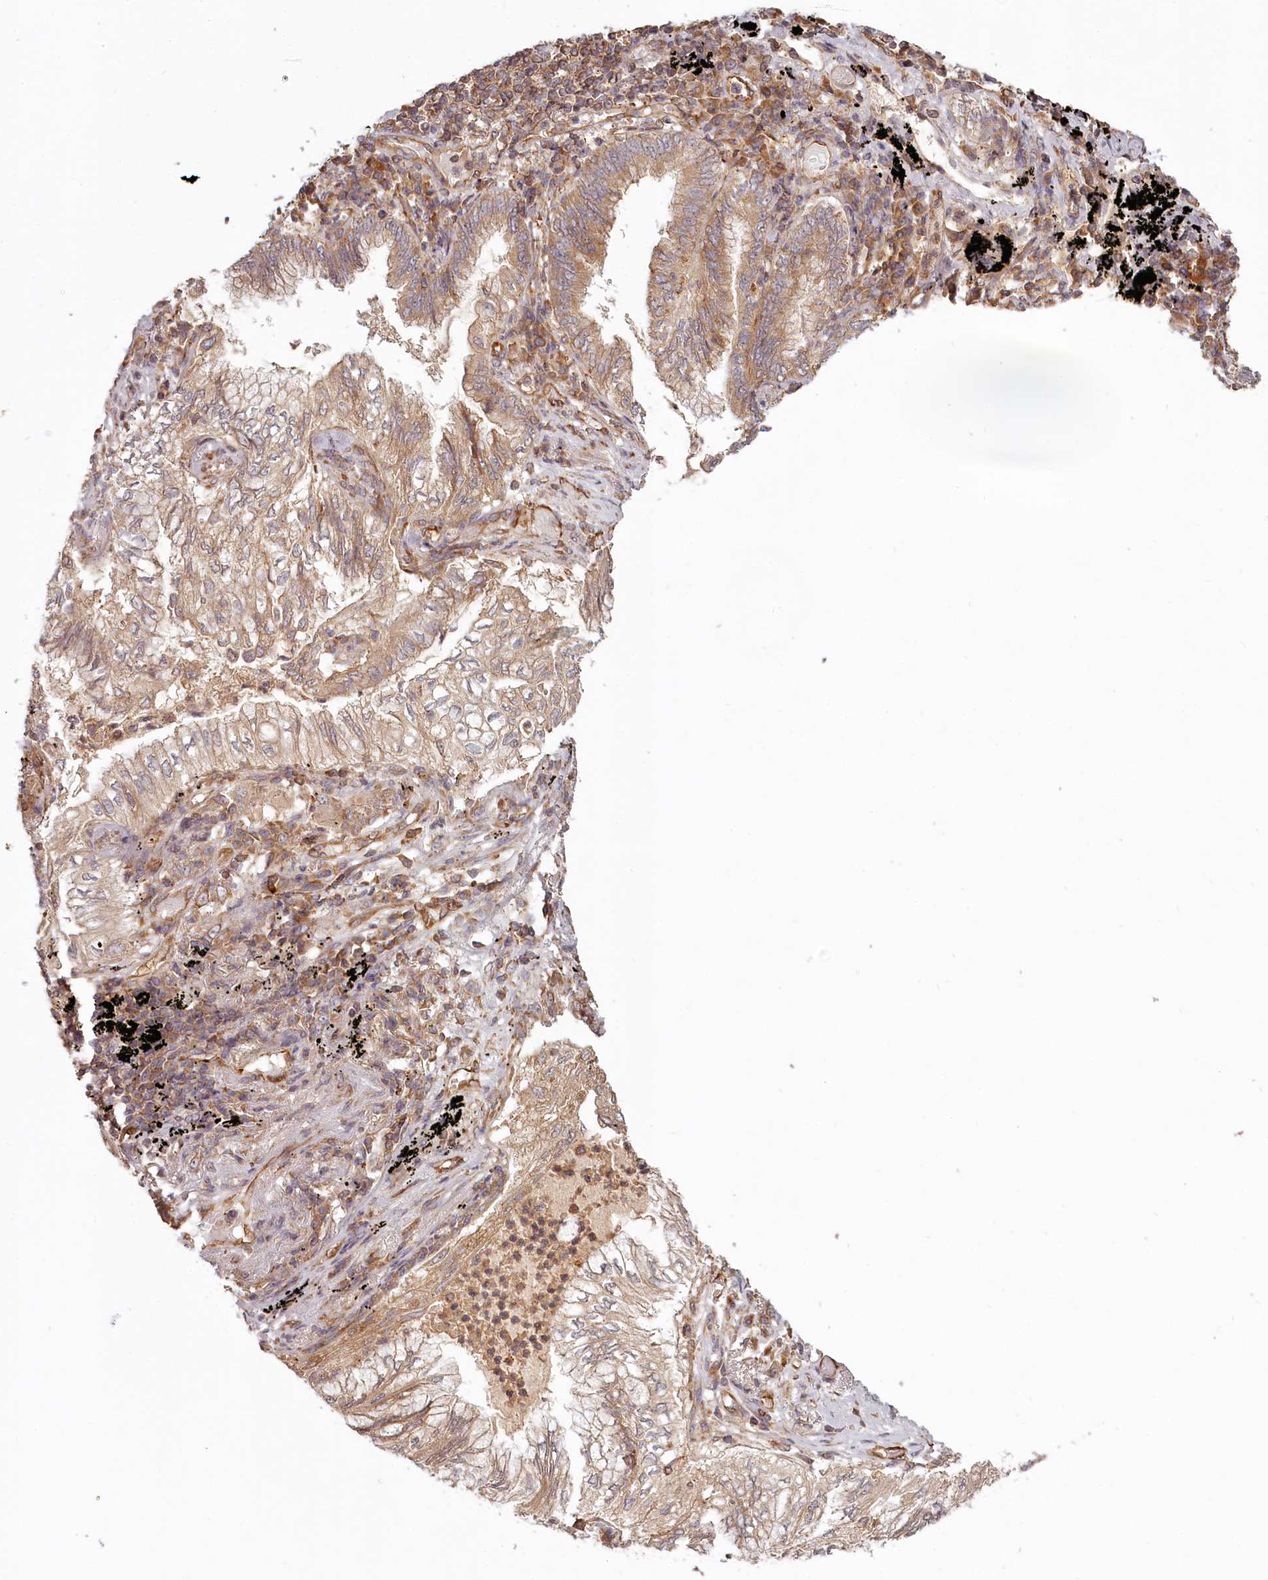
{"staining": {"intensity": "moderate", "quantity": "25%-75%", "location": "cytoplasmic/membranous"}, "tissue": "lung cancer", "cell_type": "Tumor cells", "image_type": "cancer", "snomed": [{"axis": "morphology", "description": "Adenocarcinoma, NOS"}, {"axis": "topography", "description": "Lung"}], "caption": "Protein staining of lung cancer tissue displays moderate cytoplasmic/membranous expression in about 25%-75% of tumor cells. The protein is stained brown, and the nuclei are stained in blue (DAB IHC with brightfield microscopy, high magnification).", "gene": "TMIE", "patient": {"sex": "female", "age": 70}}